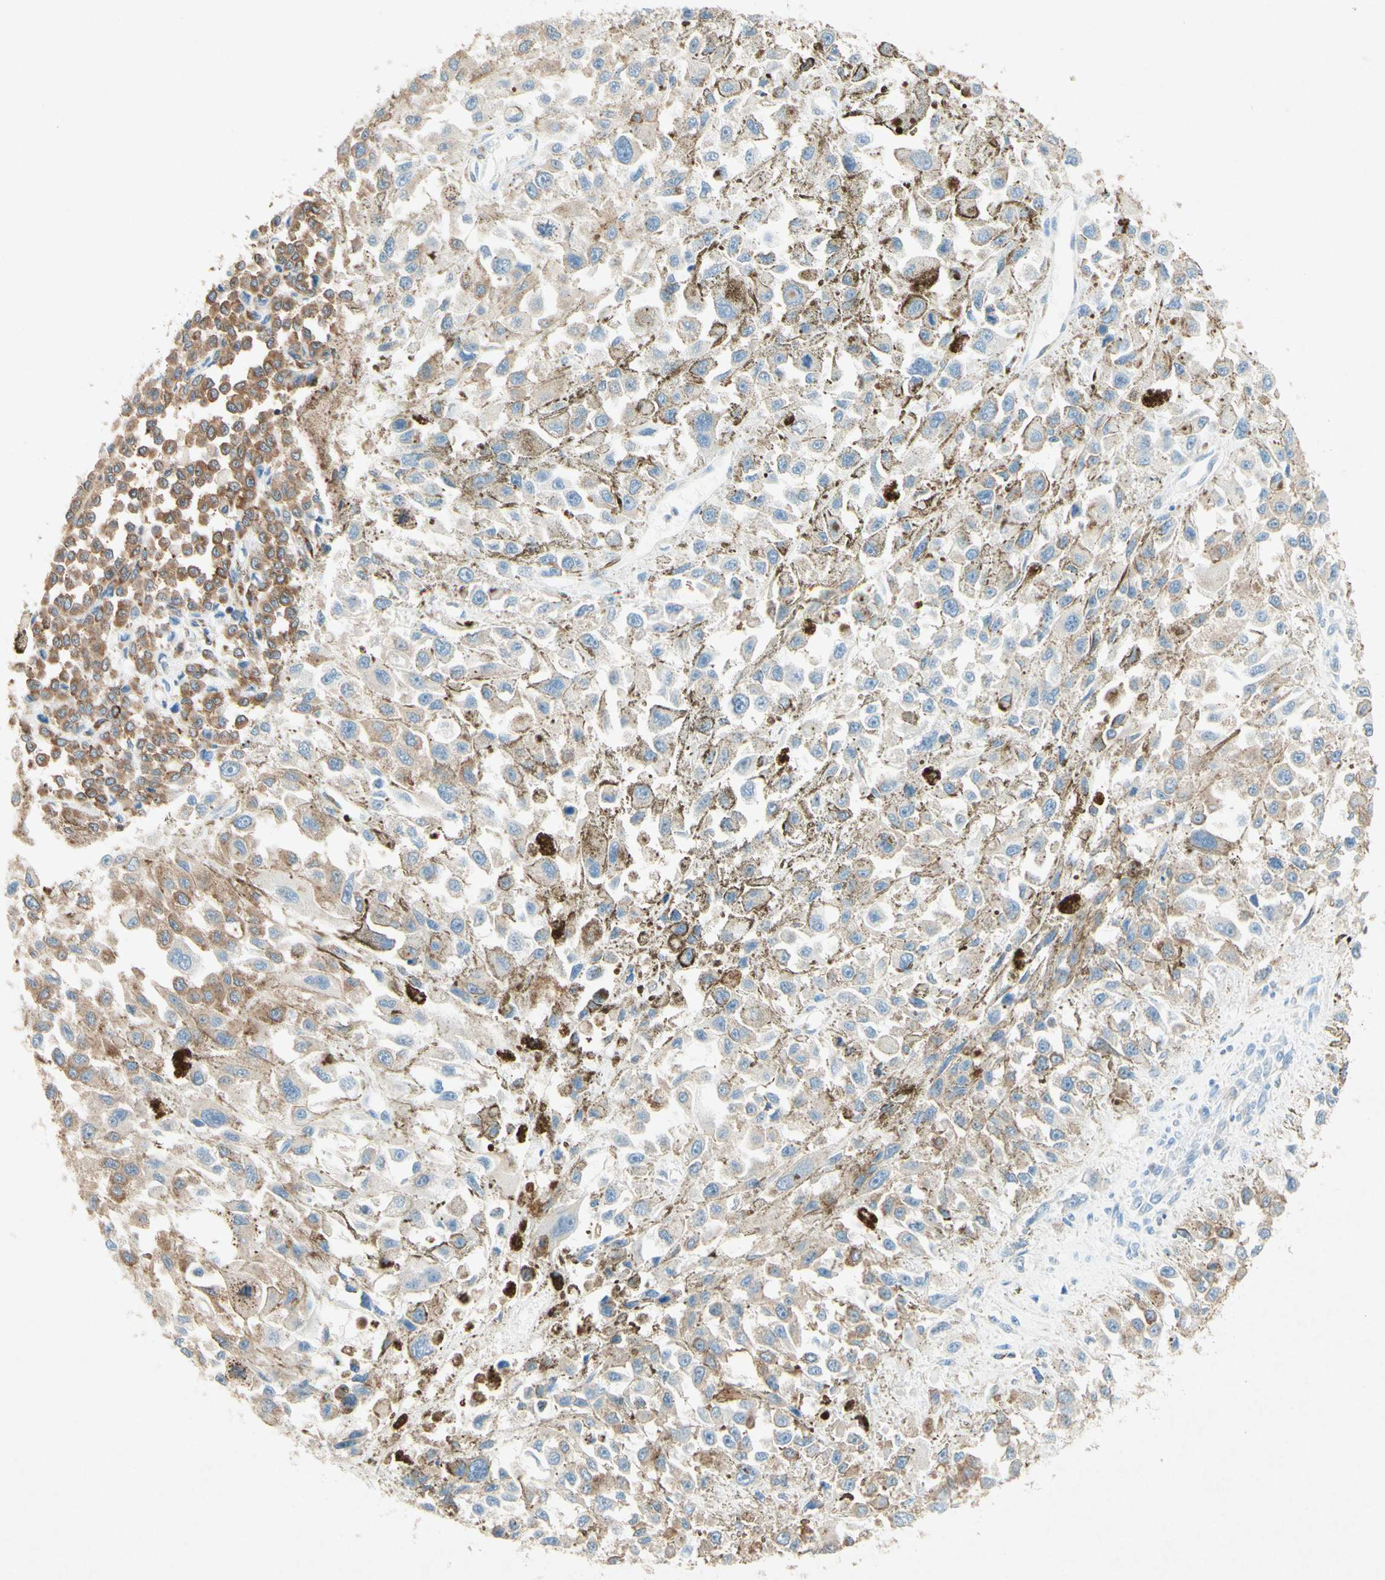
{"staining": {"intensity": "weak", "quantity": ">75%", "location": "cytoplasmic/membranous"}, "tissue": "melanoma", "cell_type": "Tumor cells", "image_type": "cancer", "snomed": [{"axis": "morphology", "description": "Malignant melanoma, Metastatic site"}, {"axis": "topography", "description": "Lymph node"}], "caption": "Immunohistochemistry (IHC) image of human melanoma stained for a protein (brown), which exhibits low levels of weak cytoplasmic/membranous staining in approximately >75% of tumor cells.", "gene": "PABPC1", "patient": {"sex": "male", "age": 59}}